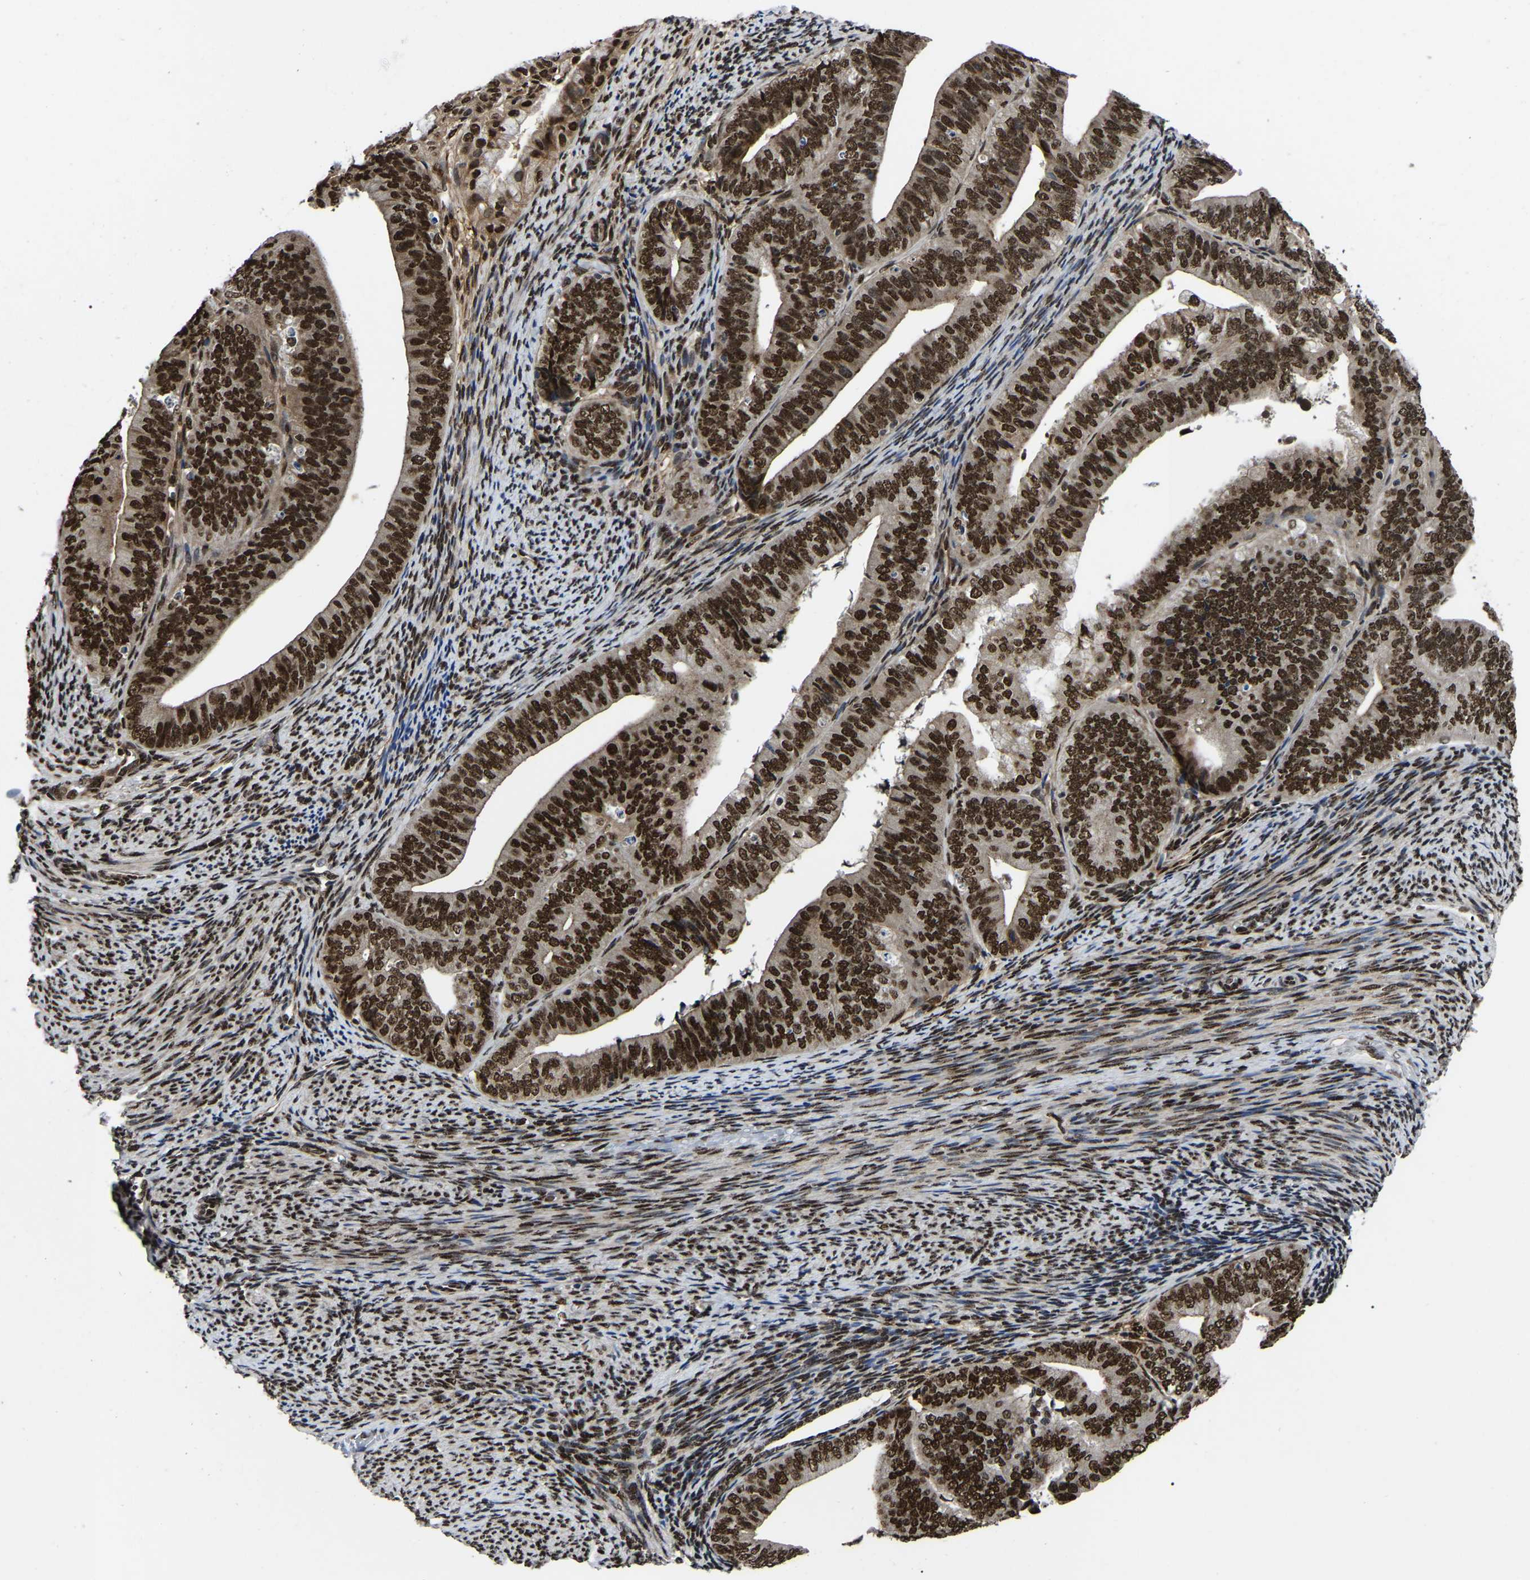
{"staining": {"intensity": "strong", "quantity": ">75%", "location": "nuclear"}, "tissue": "endometrial cancer", "cell_type": "Tumor cells", "image_type": "cancer", "snomed": [{"axis": "morphology", "description": "Adenocarcinoma, NOS"}, {"axis": "topography", "description": "Endometrium"}], "caption": "Human endometrial cancer (adenocarcinoma) stained with a protein marker displays strong staining in tumor cells.", "gene": "TRIM35", "patient": {"sex": "female", "age": 63}}